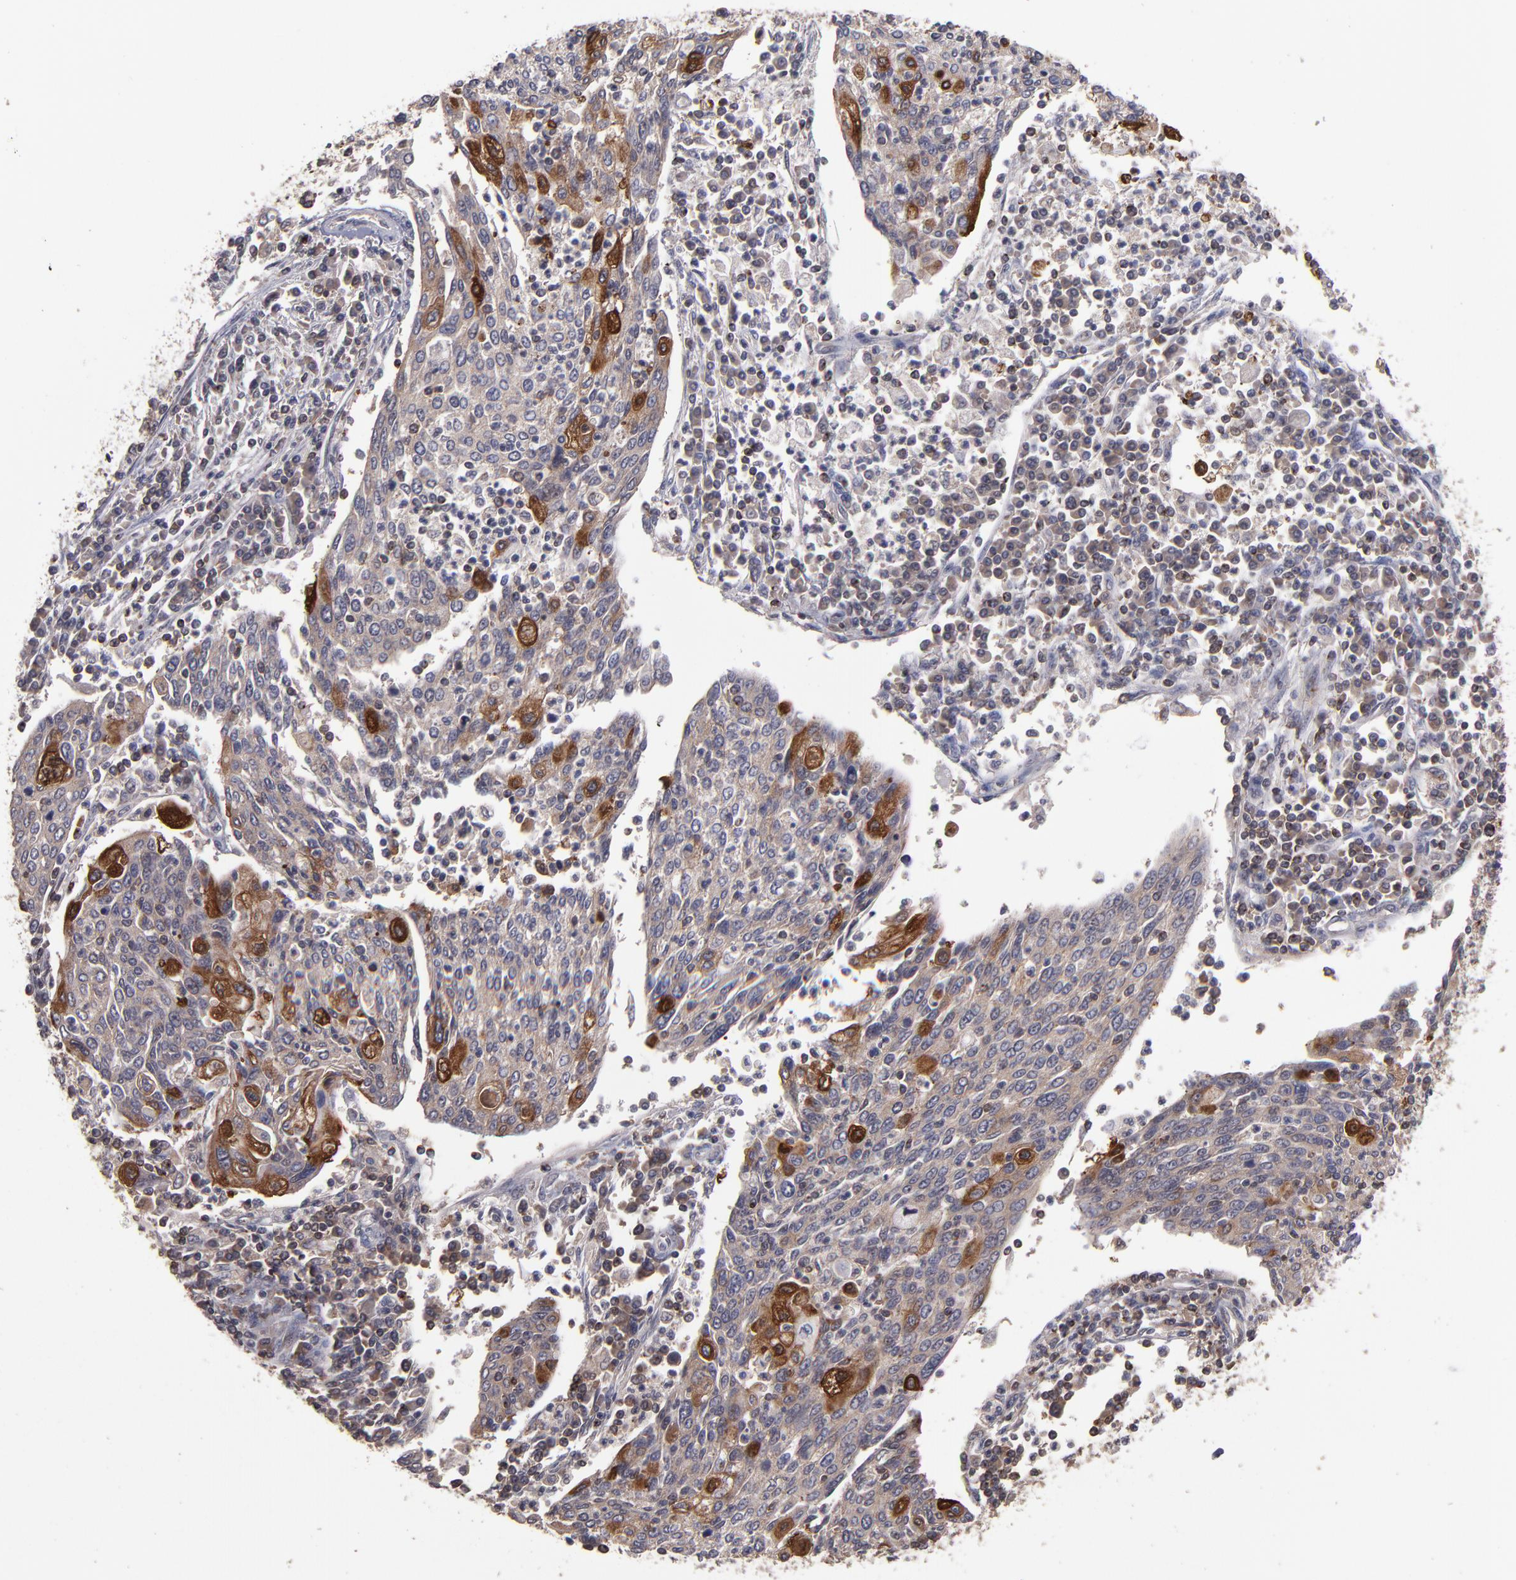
{"staining": {"intensity": "moderate", "quantity": "25%-75%", "location": "cytoplasmic/membranous"}, "tissue": "cervical cancer", "cell_type": "Tumor cells", "image_type": "cancer", "snomed": [{"axis": "morphology", "description": "Squamous cell carcinoma, NOS"}, {"axis": "topography", "description": "Cervix"}], "caption": "Immunohistochemical staining of squamous cell carcinoma (cervical) shows medium levels of moderate cytoplasmic/membranous protein staining in about 25%-75% of tumor cells.", "gene": "NF2", "patient": {"sex": "female", "age": 40}}